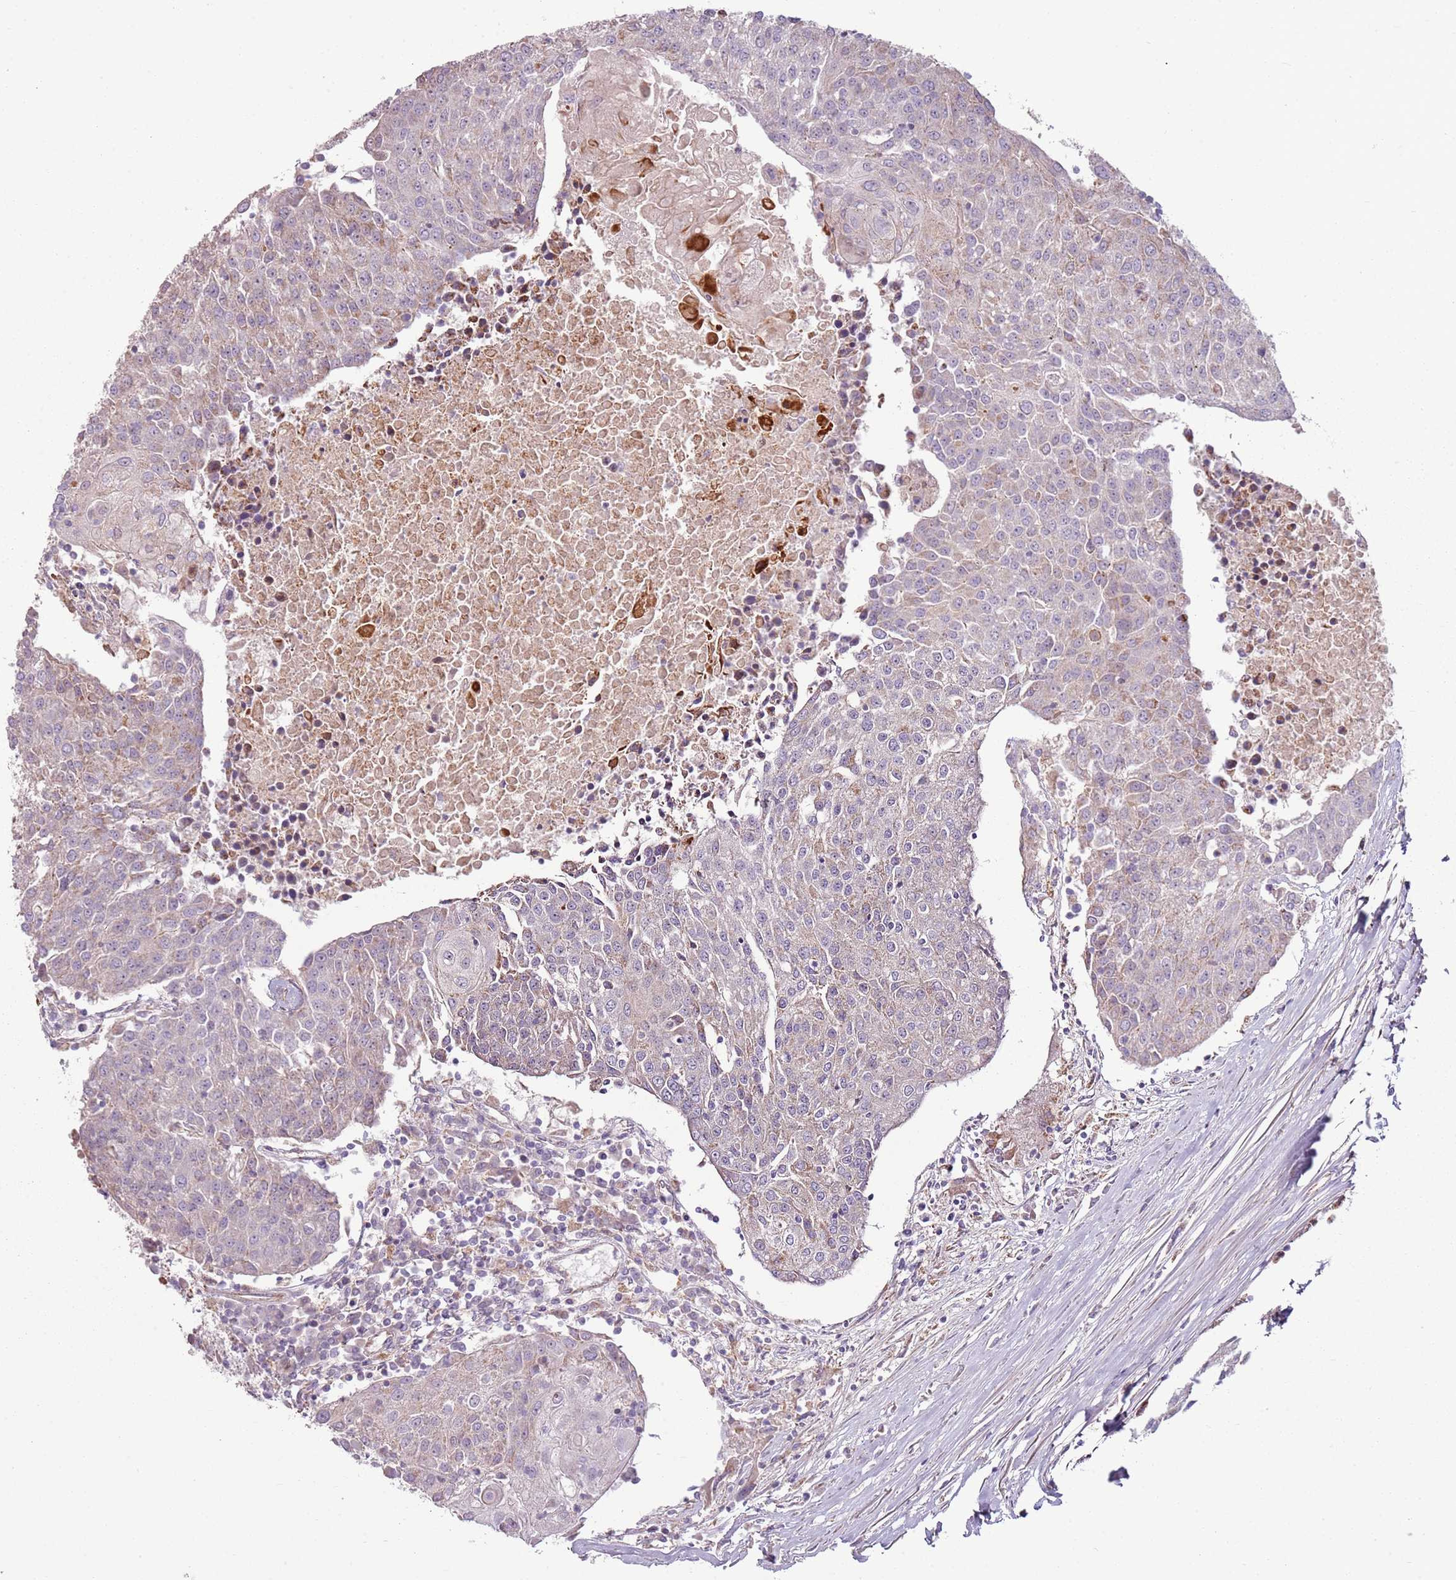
{"staining": {"intensity": "weak", "quantity": "25%-75%", "location": "cytoplasmic/membranous"}, "tissue": "urothelial cancer", "cell_type": "Tumor cells", "image_type": "cancer", "snomed": [{"axis": "morphology", "description": "Urothelial carcinoma, High grade"}, {"axis": "topography", "description": "Urinary bladder"}], "caption": "Protein staining reveals weak cytoplasmic/membranous positivity in about 25%-75% of tumor cells in high-grade urothelial carcinoma. The protein of interest is shown in brown color, while the nuclei are stained blue.", "gene": "ZNF530", "patient": {"sex": "female", "age": 85}}